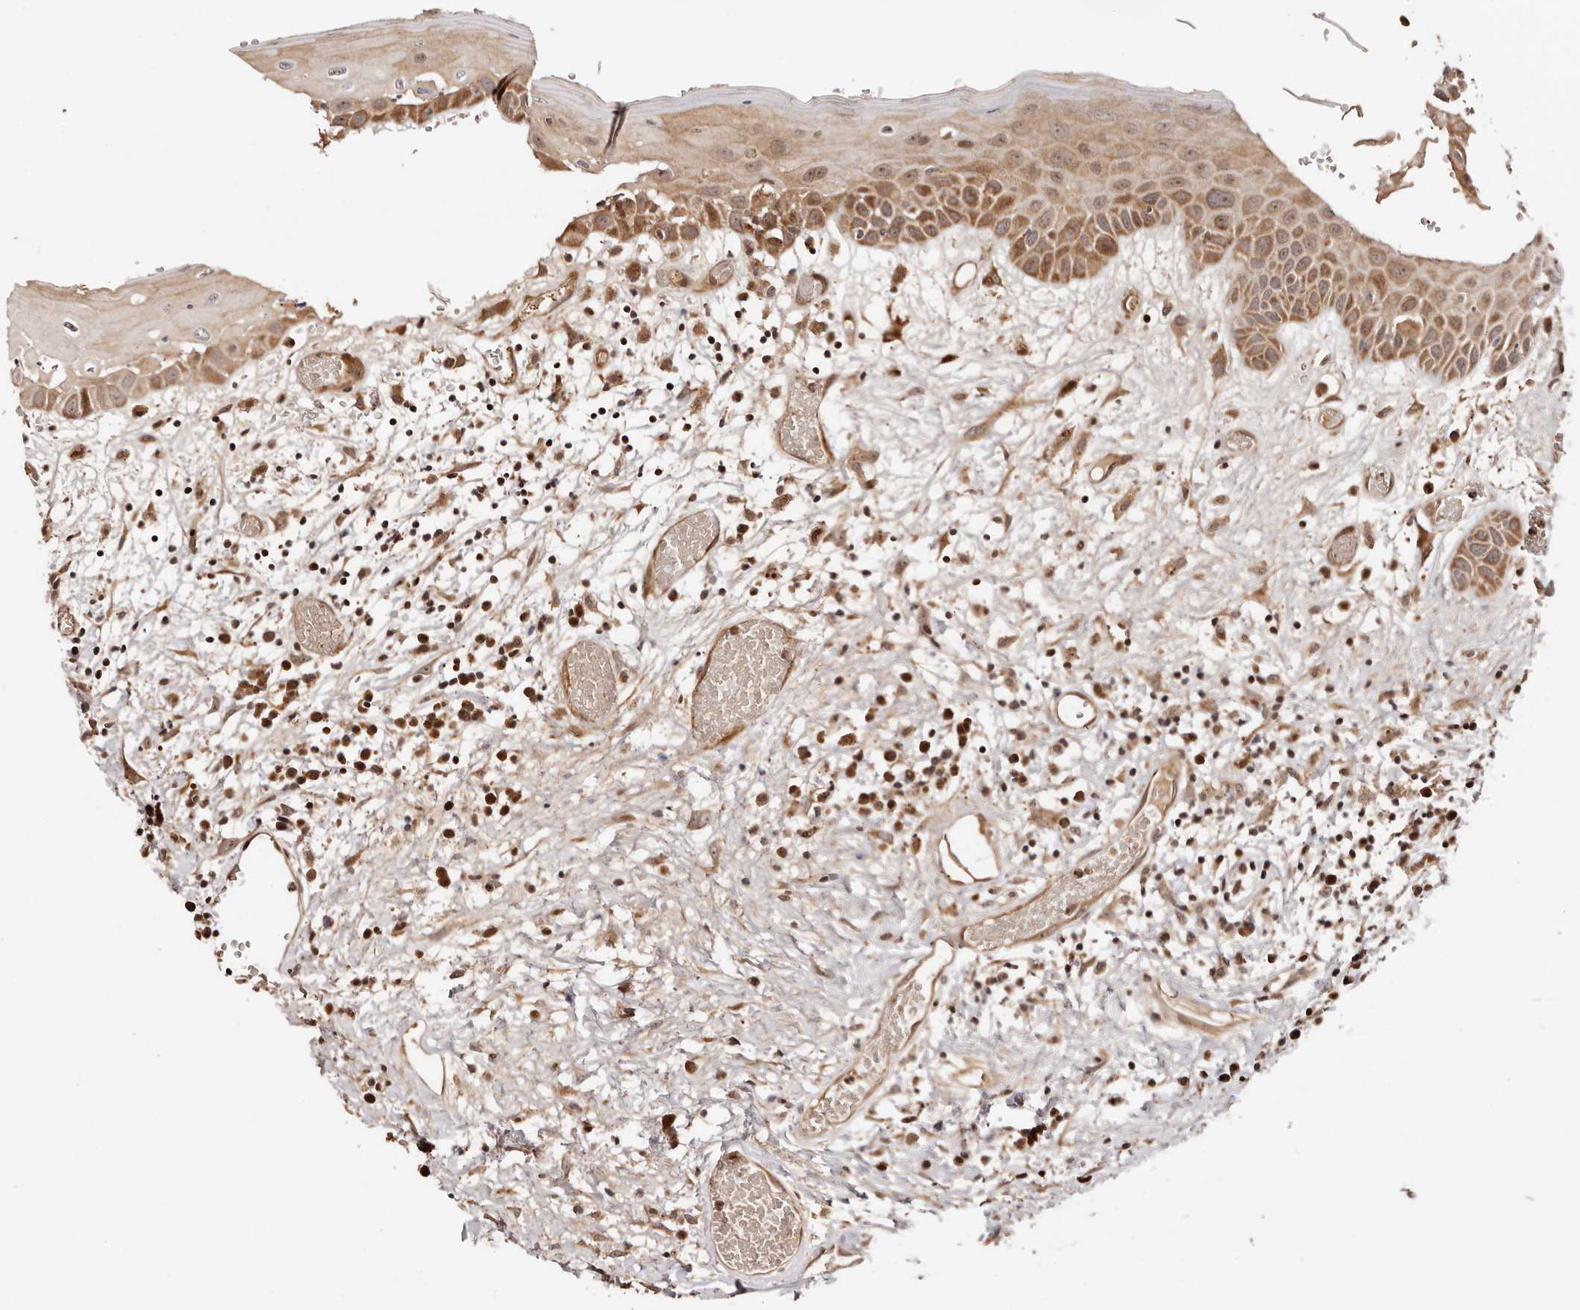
{"staining": {"intensity": "moderate", "quantity": ">75%", "location": "cytoplasmic/membranous,nuclear"}, "tissue": "oral mucosa", "cell_type": "Squamous epithelial cells", "image_type": "normal", "snomed": [{"axis": "morphology", "description": "Normal tissue, NOS"}, {"axis": "topography", "description": "Oral tissue"}], "caption": "IHC micrograph of unremarkable oral mucosa stained for a protein (brown), which reveals medium levels of moderate cytoplasmic/membranous,nuclear staining in about >75% of squamous epithelial cells.", "gene": "PTPN22", "patient": {"sex": "female", "age": 76}}